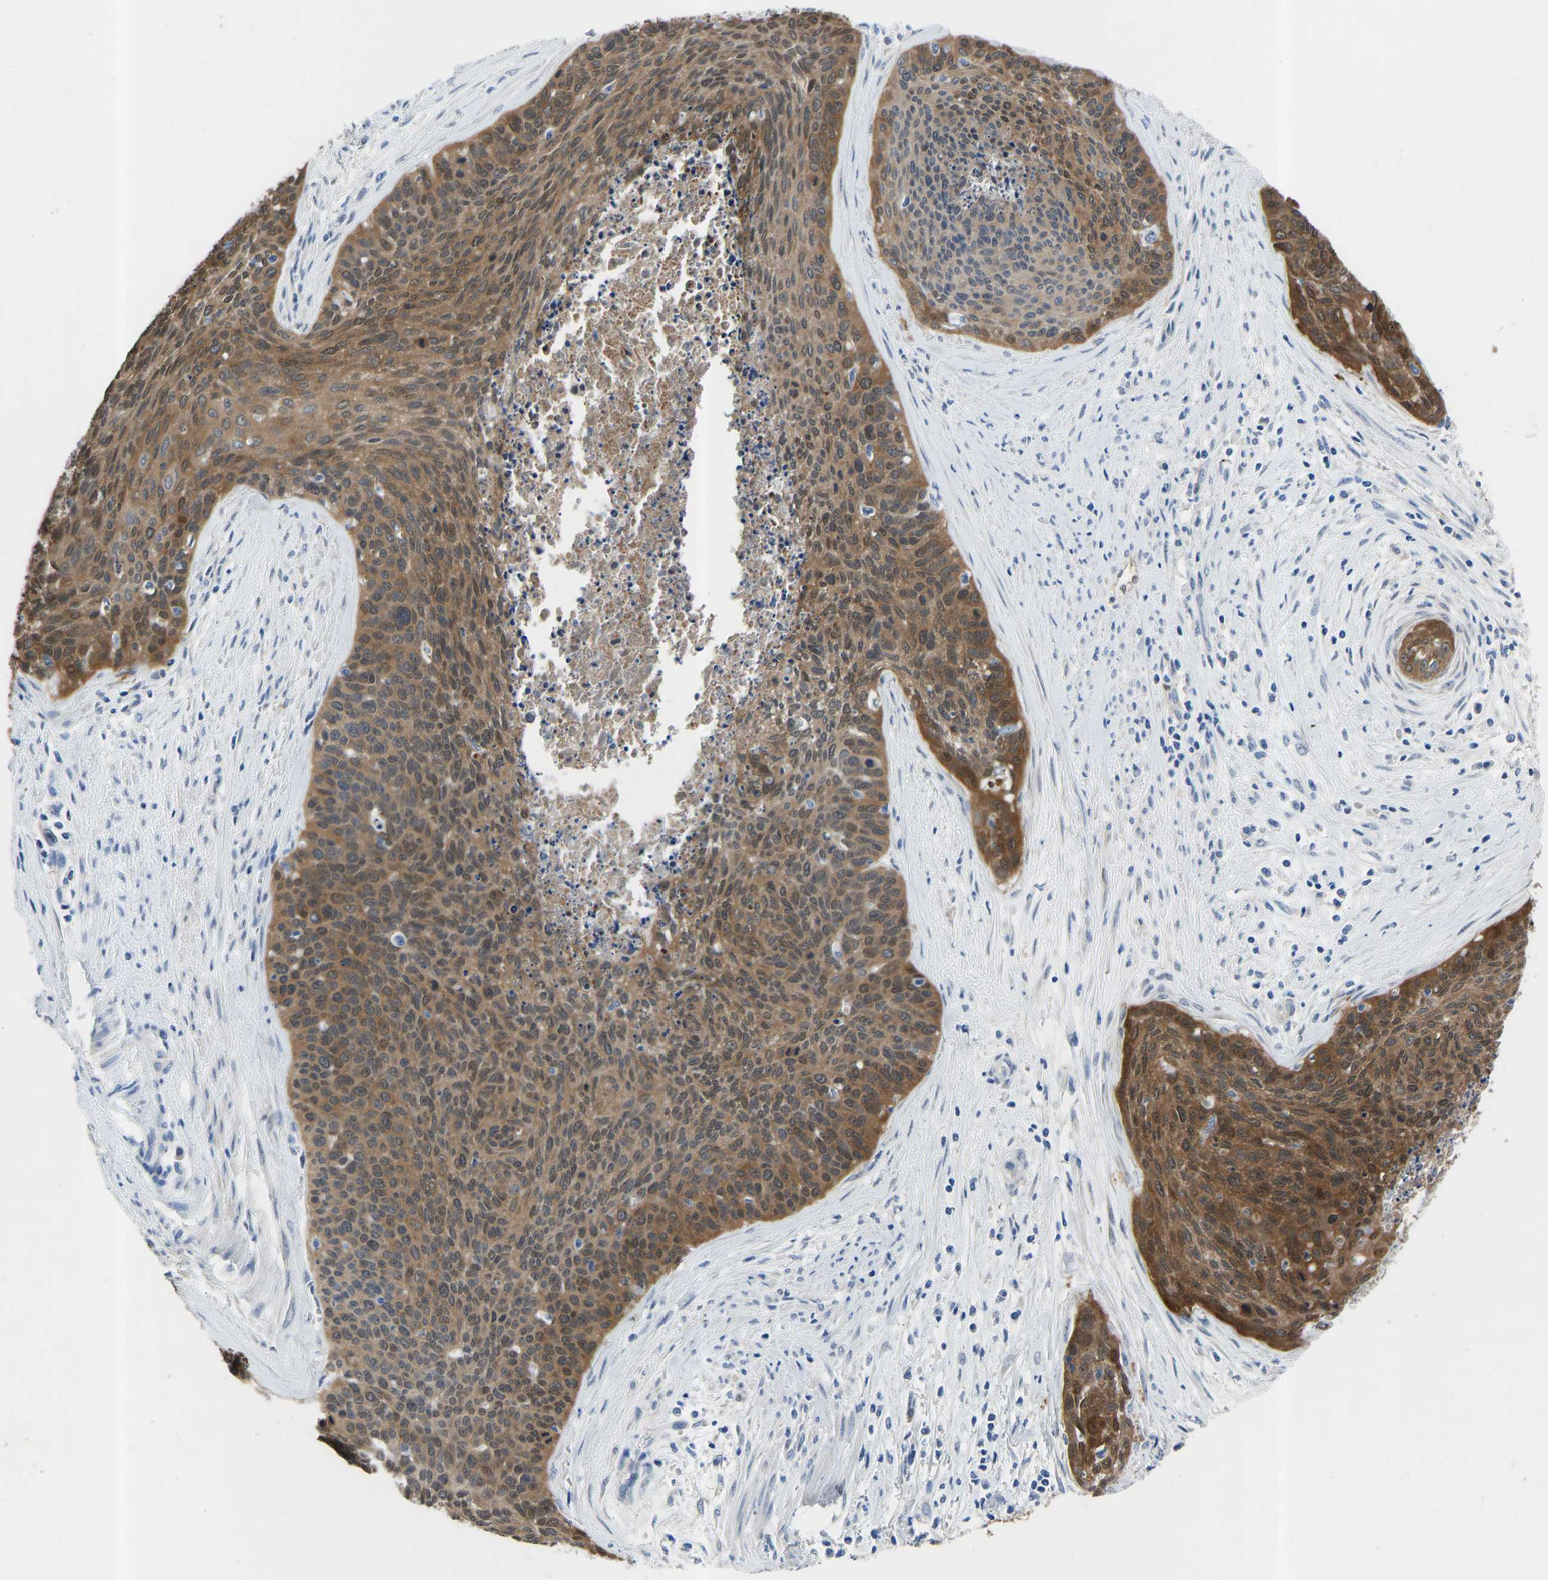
{"staining": {"intensity": "moderate", "quantity": ">75%", "location": "cytoplasmic/membranous"}, "tissue": "cervical cancer", "cell_type": "Tumor cells", "image_type": "cancer", "snomed": [{"axis": "morphology", "description": "Squamous cell carcinoma, NOS"}, {"axis": "topography", "description": "Cervix"}], "caption": "This histopathology image shows immunohistochemistry staining of human squamous cell carcinoma (cervical), with medium moderate cytoplasmic/membranous expression in about >75% of tumor cells.", "gene": "RBP1", "patient": {"sex": "female", "age": 55}}